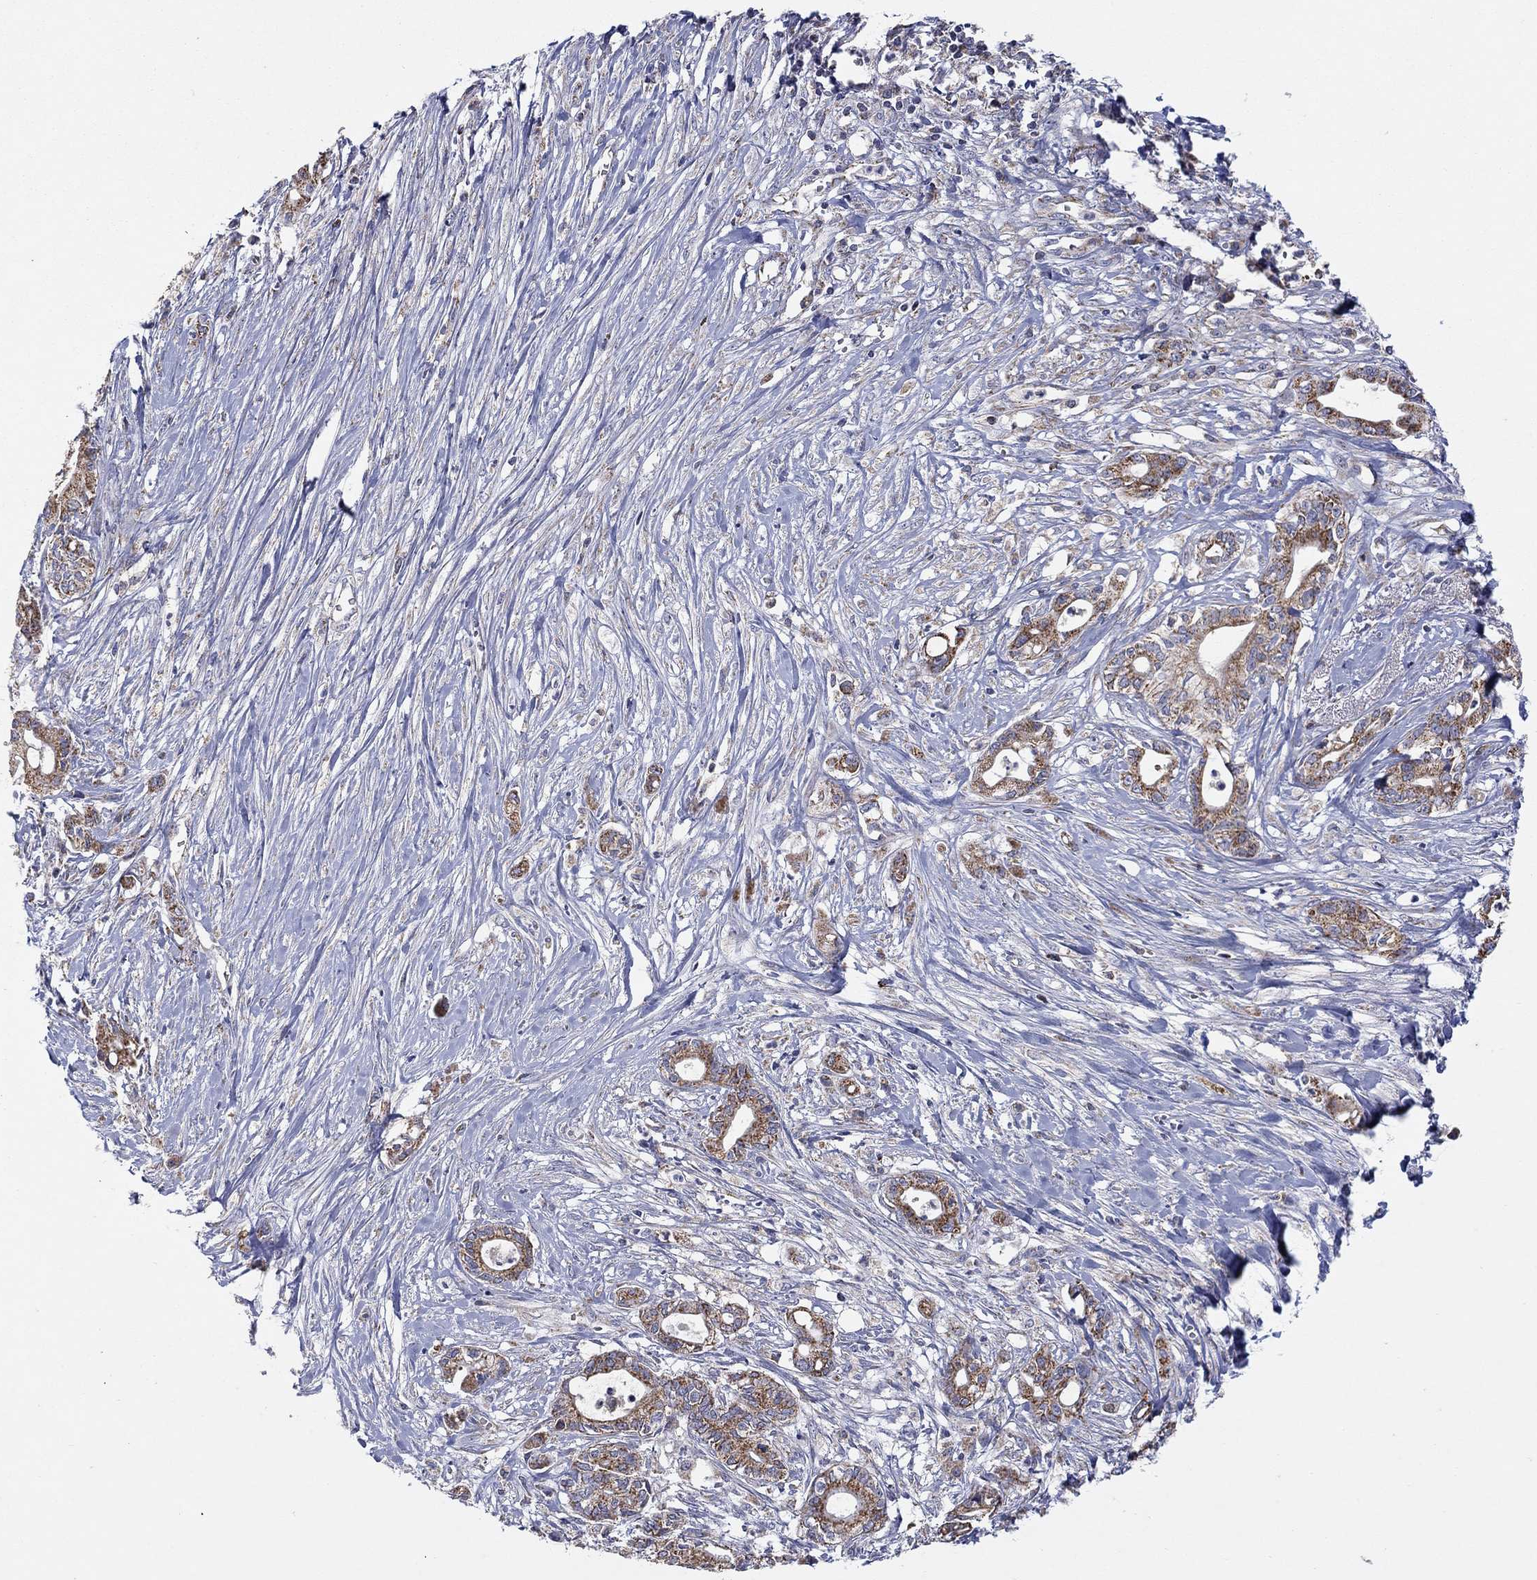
{"staining": {"intensity": "moderate", "quantity": ">75%", "location": "cytoplasmic/membranous"}, "tissue": "pancreatic cancer", "cell_type": "Tumor cells", "image_type": "cancer", "snomed": [{"axis": "morphology", "description": "Adenocarcinoma, NOS"}, {"axis": "topography", "description": "Pancreas"}], "caption": "Pancreatic cancer (adenocarcinoma) stained with DAB IHC shows medium levels of moderate cytoplasmic/membranous staining in about >75% of tumor cells. The staining was performed using DAB, with brown indicating positive protein expression. Nuclei are stained blue with hematoxylin.", "gene": "HPS5", "patient": {"sex": "male", "age": 71}}